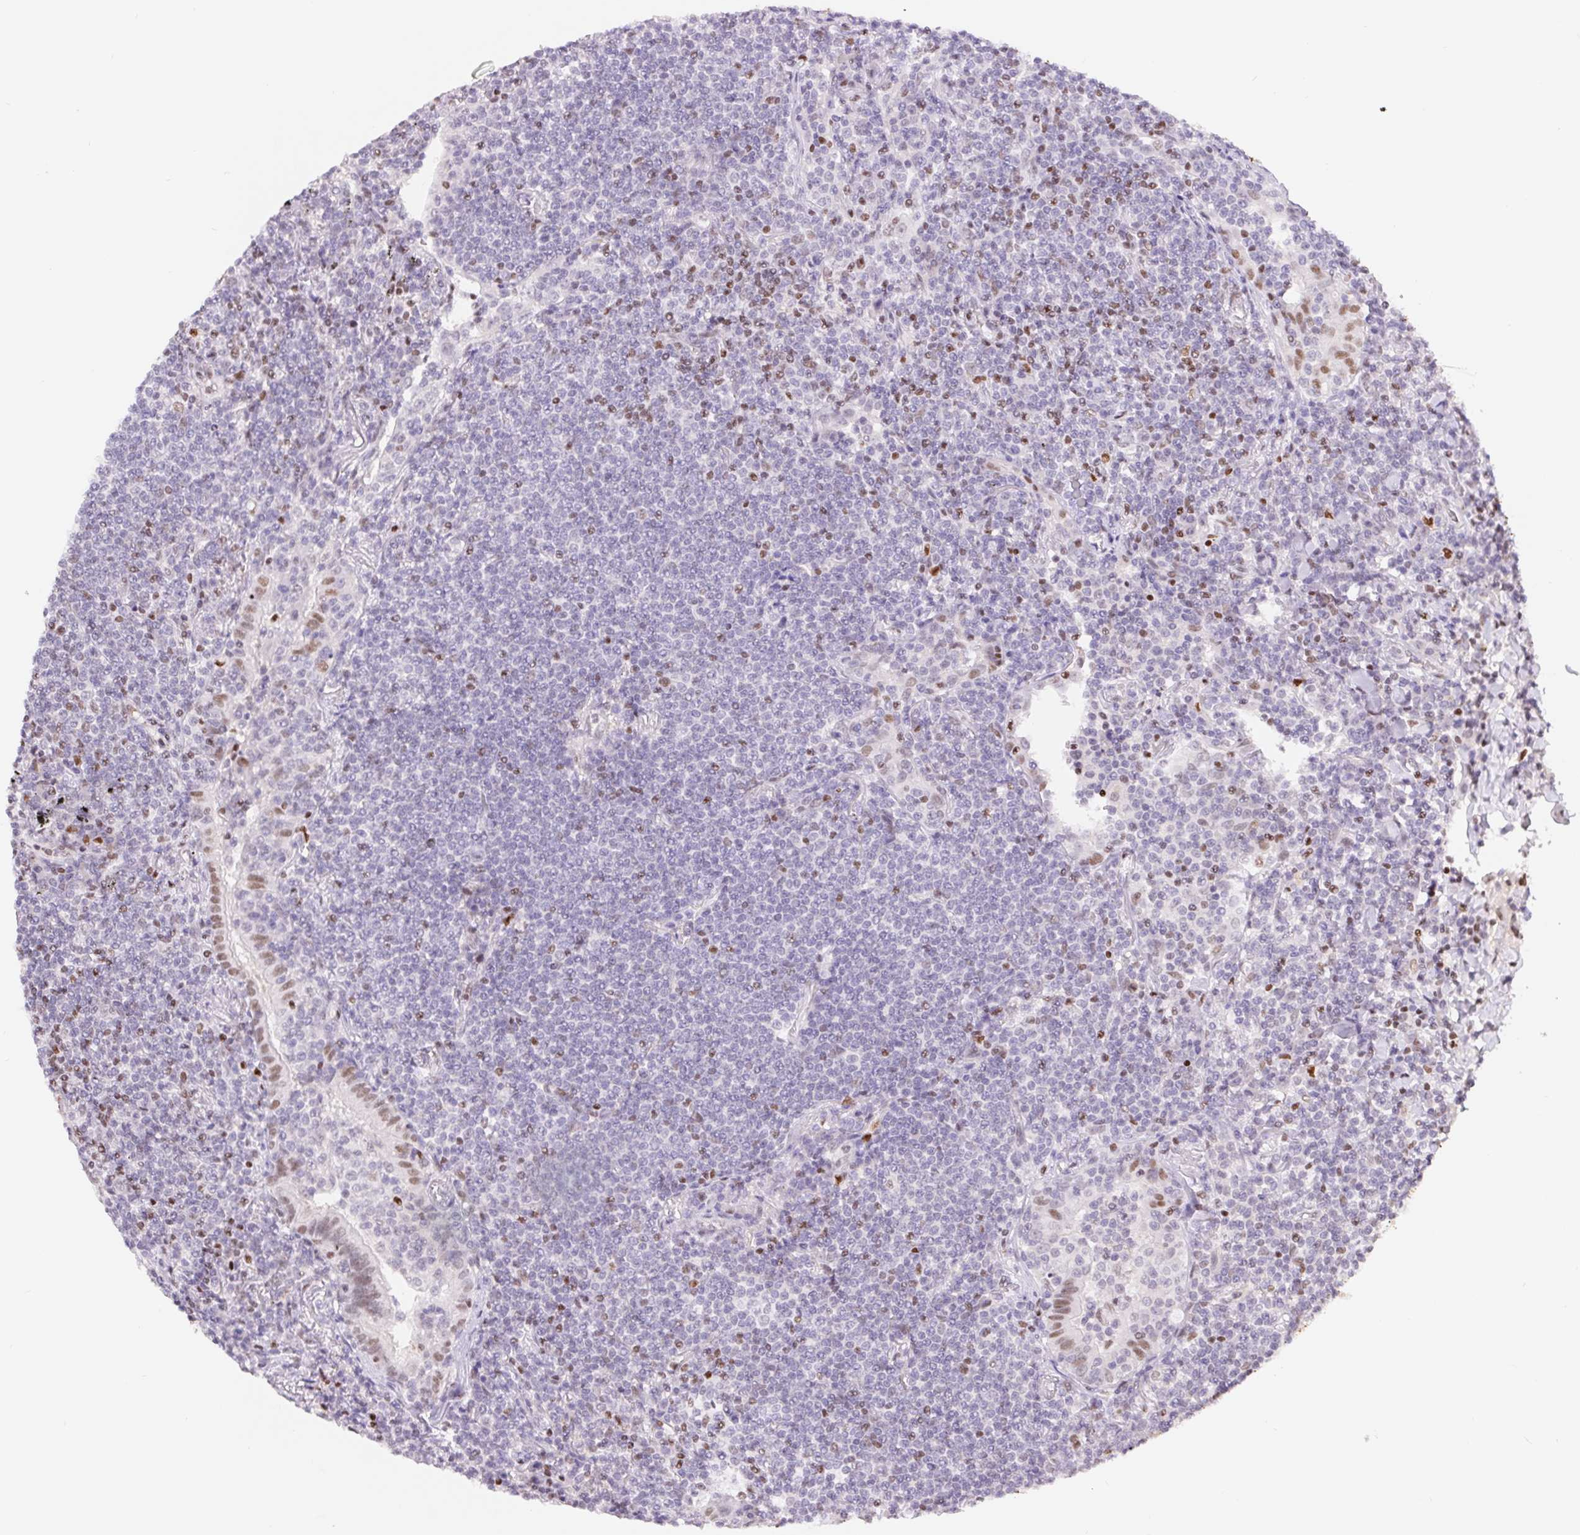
{"staining": {"intensity": "negative", "quantity": "none", "location": "none"}, "tissue": "lymphoma", "cell_type": "Tumor cells", "image_type": "cancer", "snomed": [{"axis": "morphology", "description": "Malignant lymphoma, non-Hodgkin's type, Low grade"}, {"axis": "topography", "description": "Lung"}], "caption": "An immunohistochemistry micrograph of lymphoma is shown. There is no staining in tumor cells of lymphoma.", "gene": "TRERF1", "patient": {"sex": "female", "age": 71}}